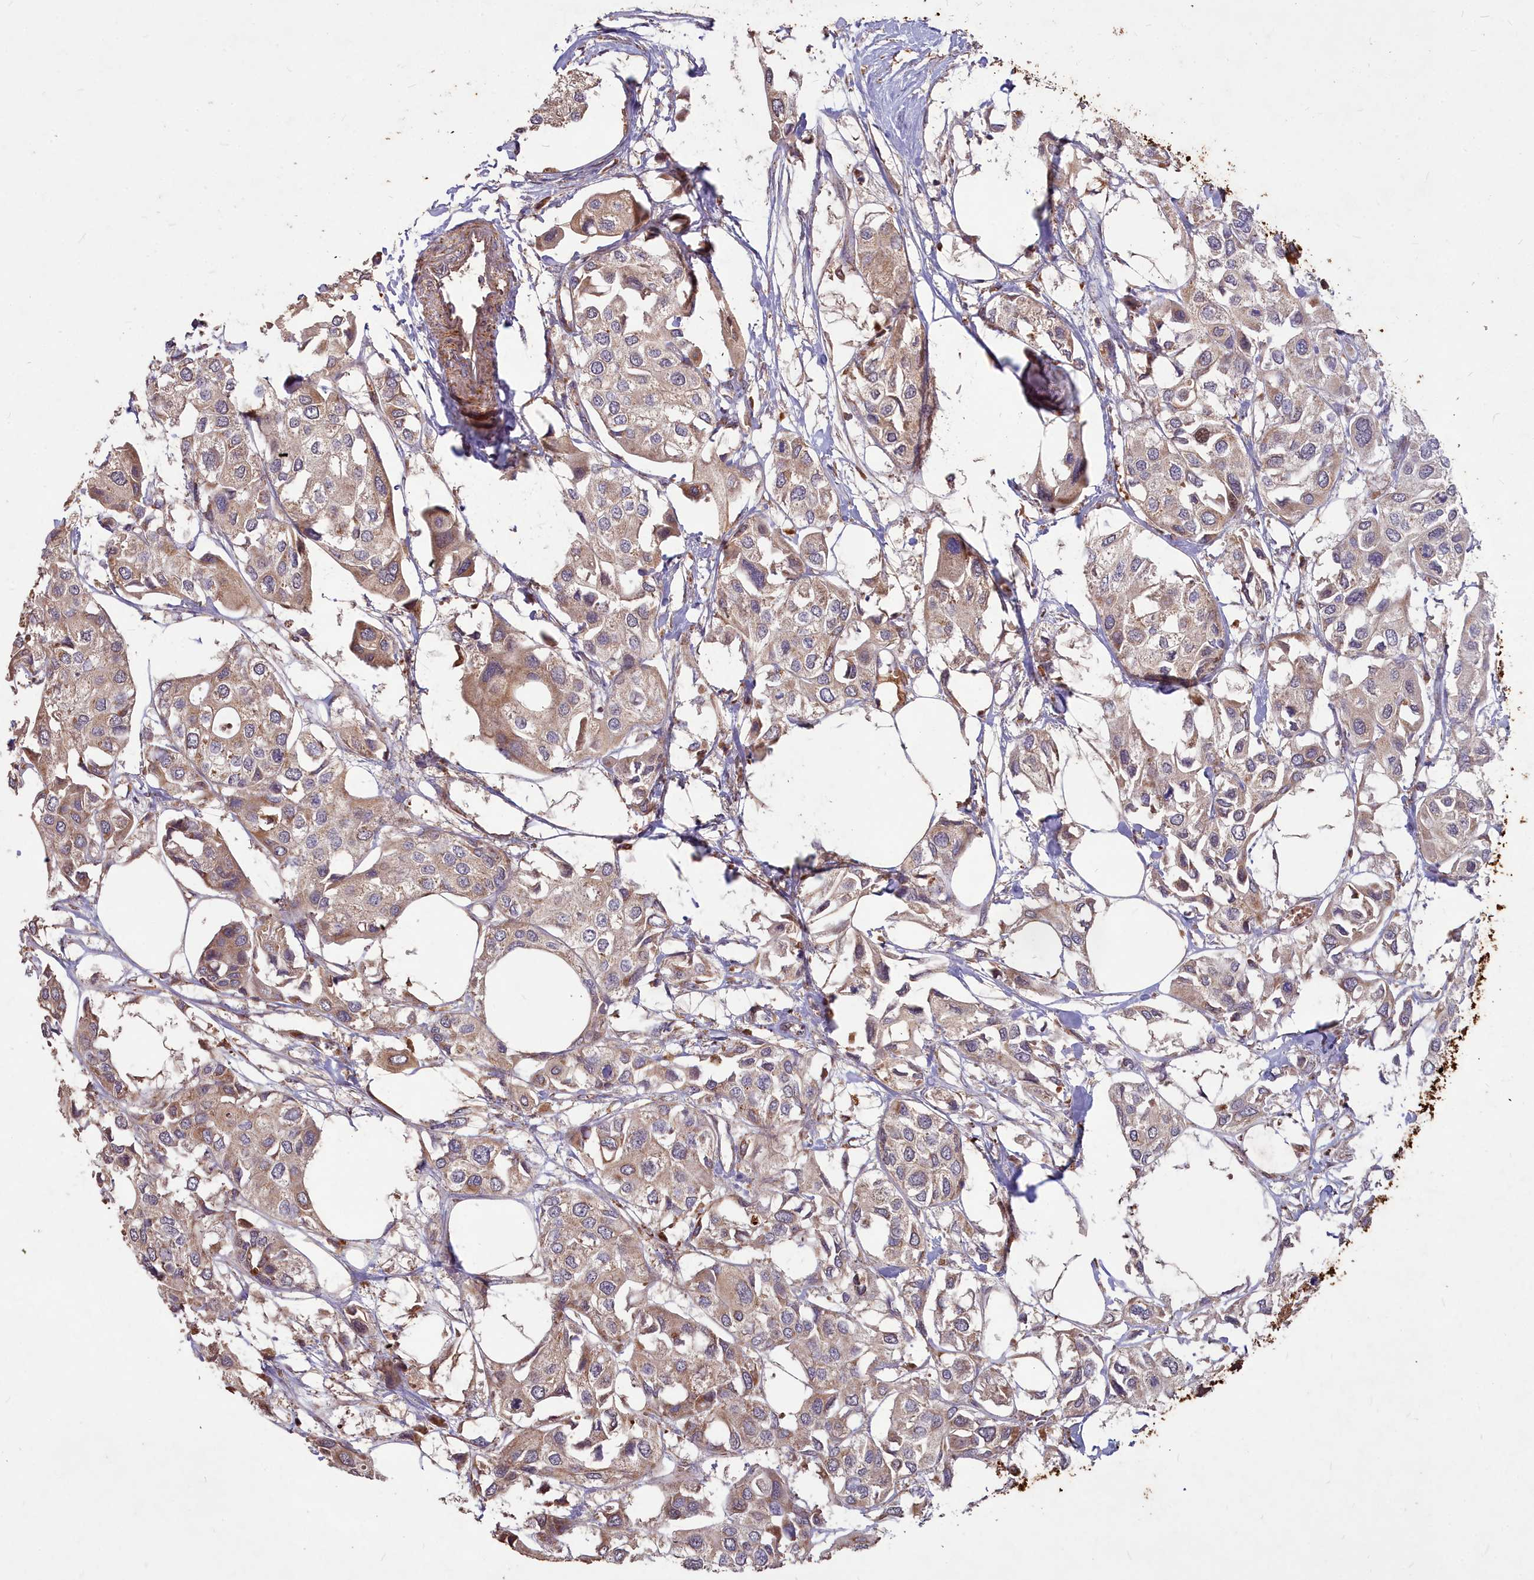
{"staining": {"intensity": "weak", "quantity": ">75%", "location": "cytoplasmic/membranous"}, "tissue": "urothelial cancer", "cell_type": "Tumor cells", "image_type": "cancer", "snomed": [{"axis": "morphology", "description": "Urothelial carcinoma, High grade"}, {"axis": "topography", "description": "Urinary bladder"}], "caption": "Immunohistochemical staining of urothelial cancer displays low levels of weak cytoplasmic/membranous protein positivity in approximately >75% of tumor cells. The staining was performed using DAB to visualize the protein expression in brown, while the nuclei were stained in blue with hematoxylin (Magnification: 20x).", "gene": "COX11", "patient": {"sex": "male", "age": 64}}